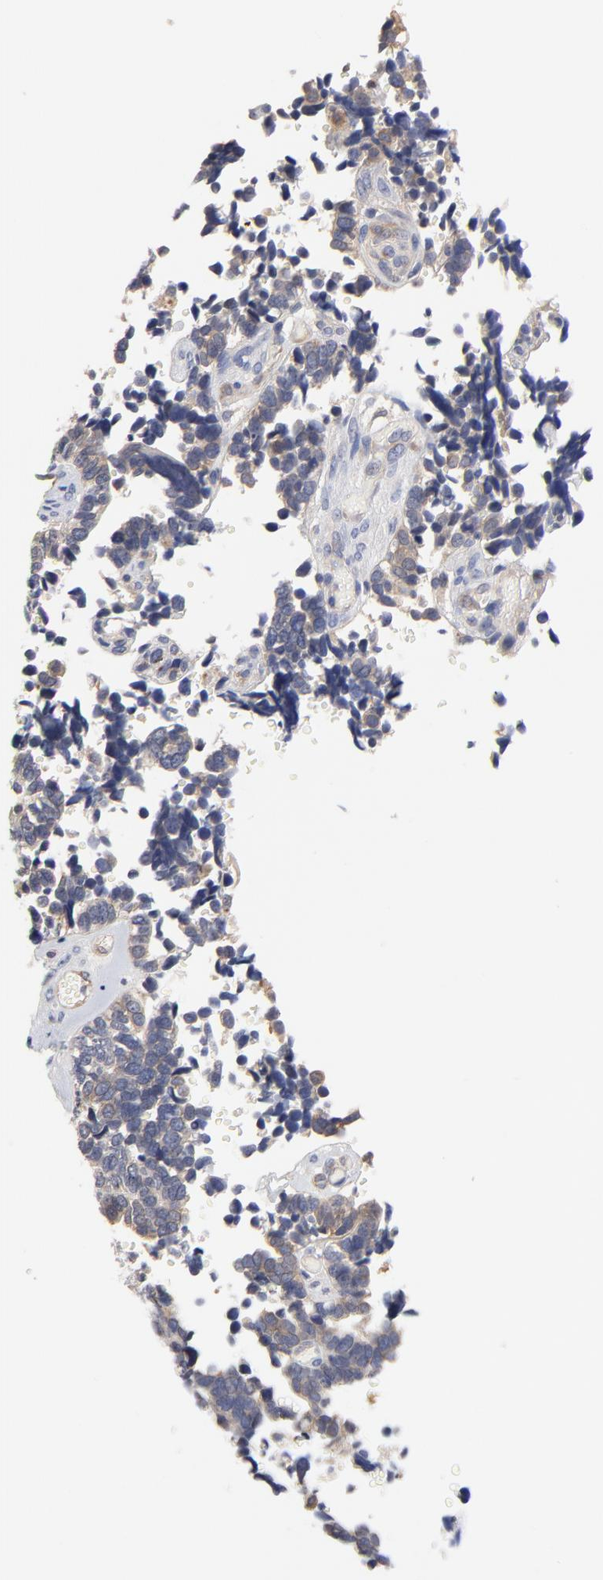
{"staining": {"intensity": "weak", "quantity": ">75%", "location": "cytoplasmic/membranous"}, "tissue": "ovarian cancer", "cell_type": "Tumor cells", "image_type": "cancer", "snomed": [{"axis": "morphology", "description": "Cystadenocarcinoma, serous, NOS"}, {"axis": "topography", "description": "Ovary"}], "caption": "A low amount of weak cytoplasmic/membranous staining is present in about >75% of tumor cells in ovarian cancer tissue. (DAB (3,3'-diaminobenzidine) IHC with brightfield microscopy, high magnification).", "gene": "FBXL2", "patient": {"sex": "female", "age": 77}}